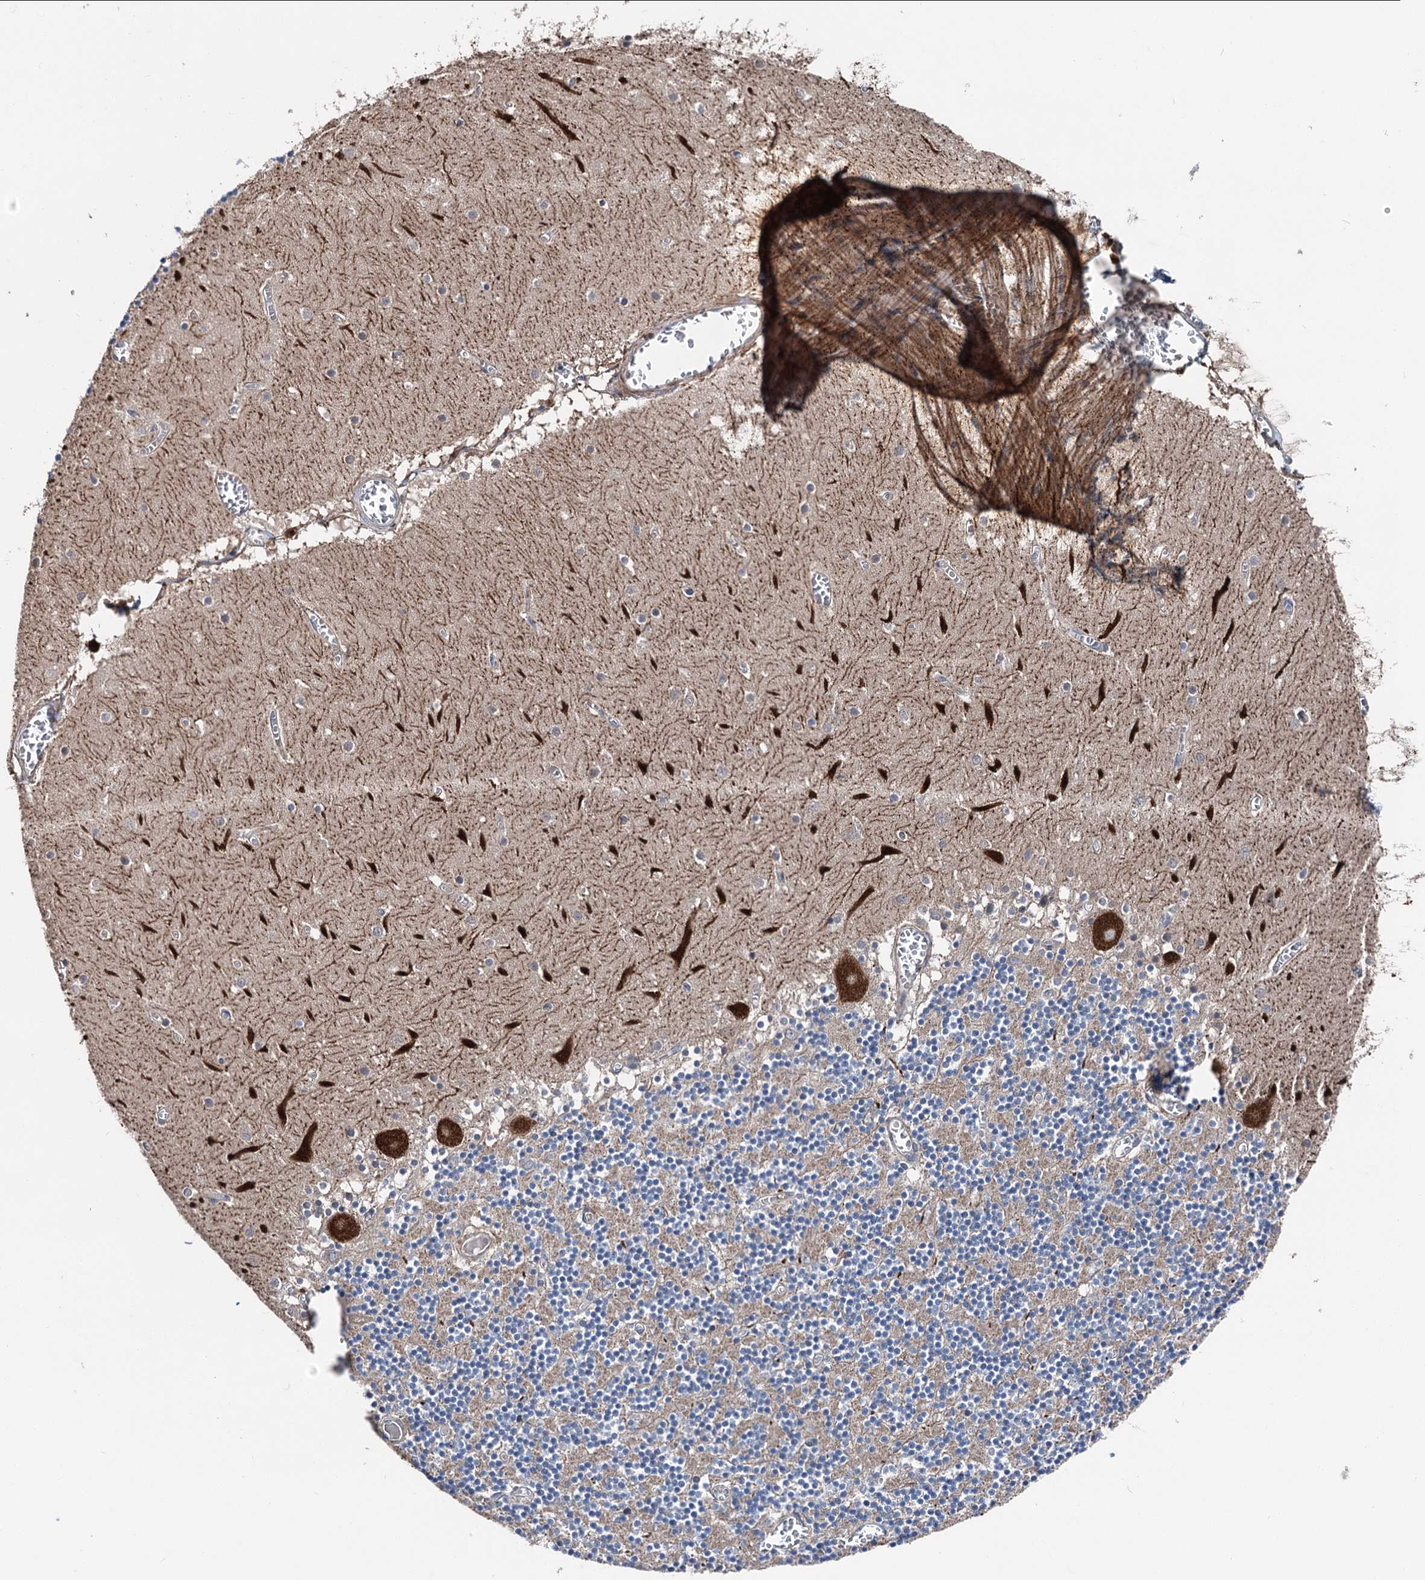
{"staining": {"intensity": "negative", "quantity": "none", "location": "none"}, "tissue": "cerebellum", "cell_type": "Cells in granular layer", "image_type": "normal", "snomed": [{"axis": "morphology", "description": "Normal tissue, NOS"}, {"axis": "topography", "description": "Cerebellum"}], "caption": "High magnification brightfield microscopy of unremarkable cerebellum stained with DAB (3,3'-diaminobenzidine) (brown) and counterstained with hematoxylin (blue): cells in granular layer show no significant expression.", "gene": "SLC22A25", "patient": {"sex": "female", "age": 28}}